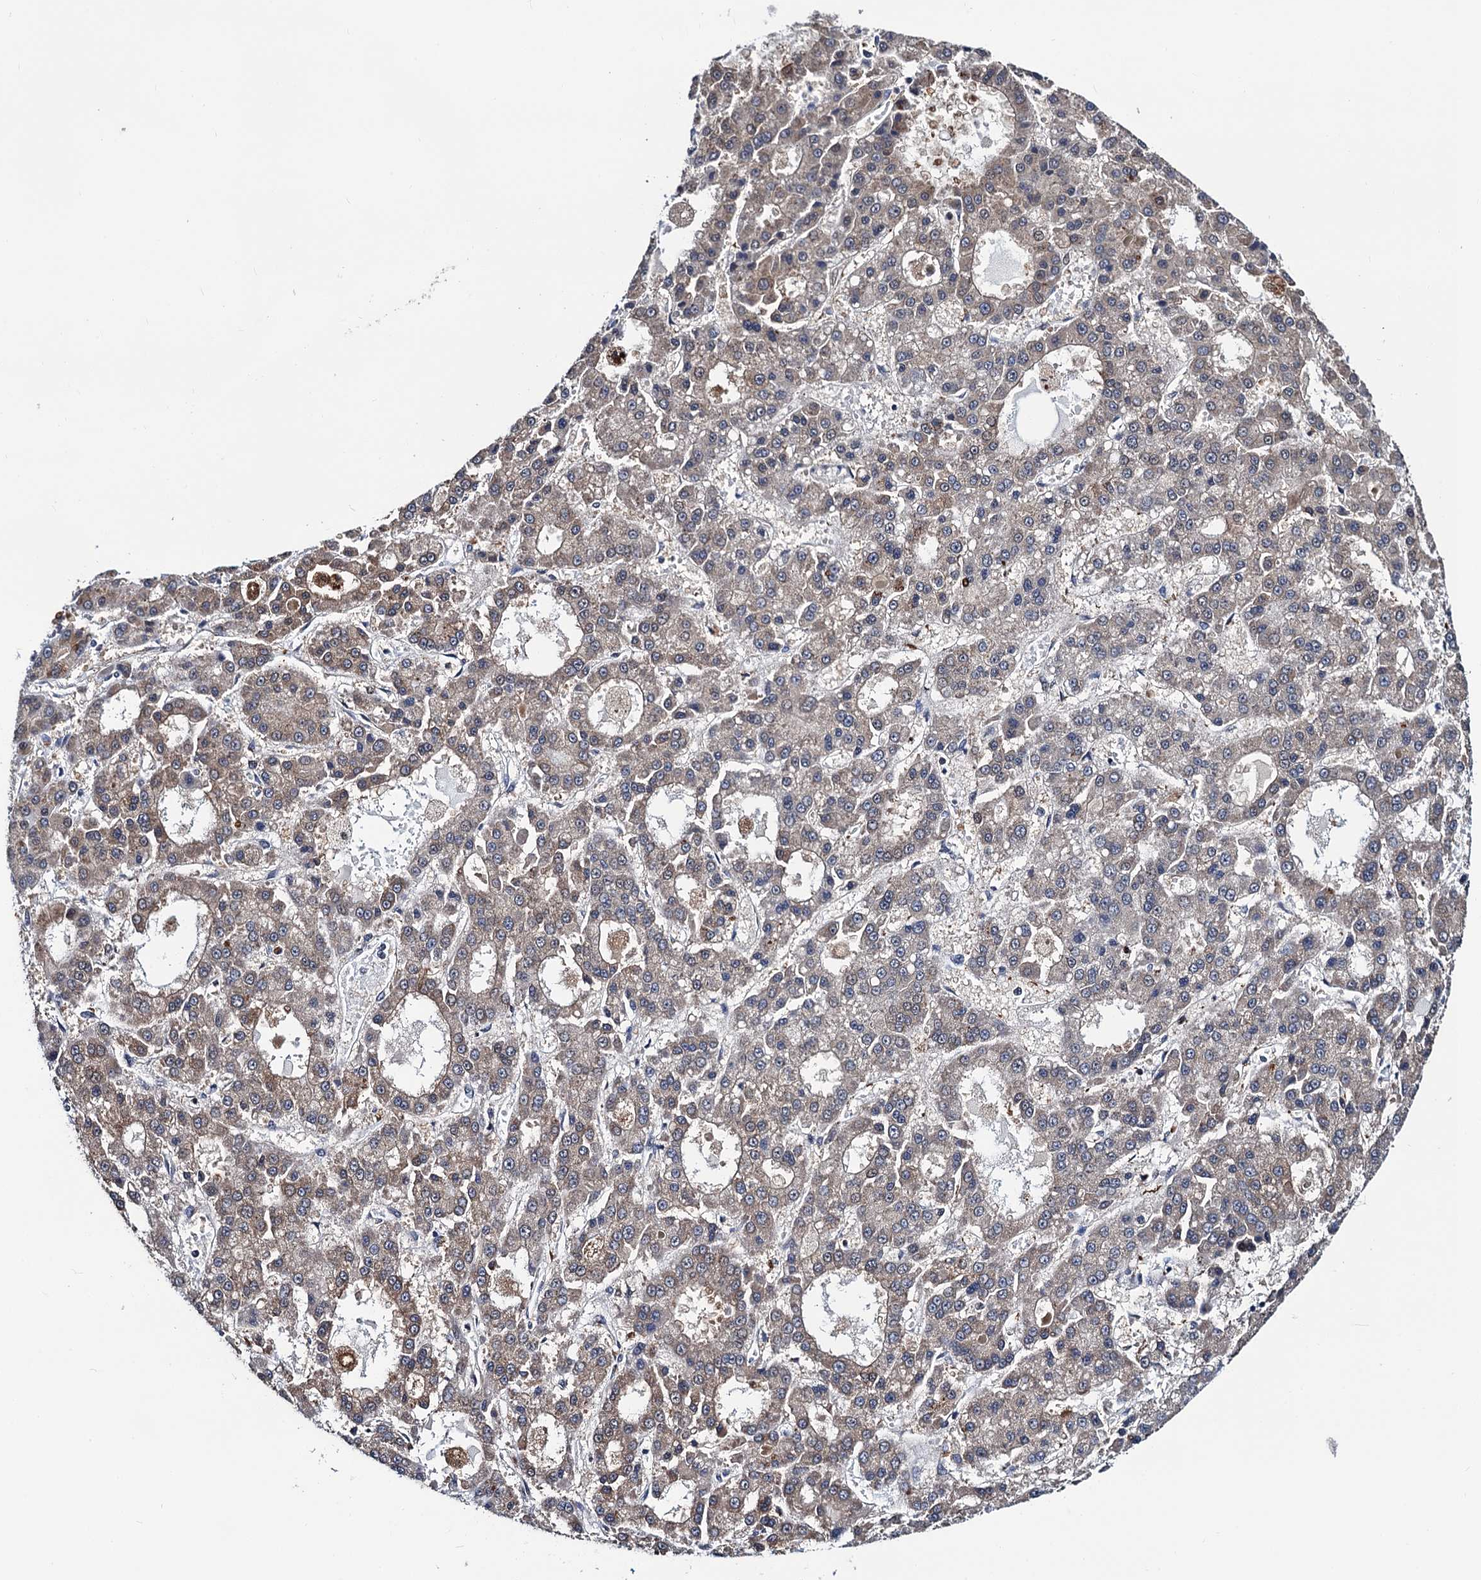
{"staining": {"intensity": "weak", "quantity": "25%-75%", "location": "cytoplasmic/membranous"}, "tissue": "liver cancer", "cell_type": "Tumor cells", "image_type": "cancer", "snomed": [{"axis": "morphology", "description": "Carcinoma, Hepatocellular, NOS"}, {"axis": "topography", "description": "Liver"}], "caption": "A histopathology image of liver cancer (hepatocellular carcinoma) stained for a protein shows weak cytoplasmic/membranous brown staining in tumor cells.", "gene": "FAM222A", "patient": {"sex": "male", "age": 70}}